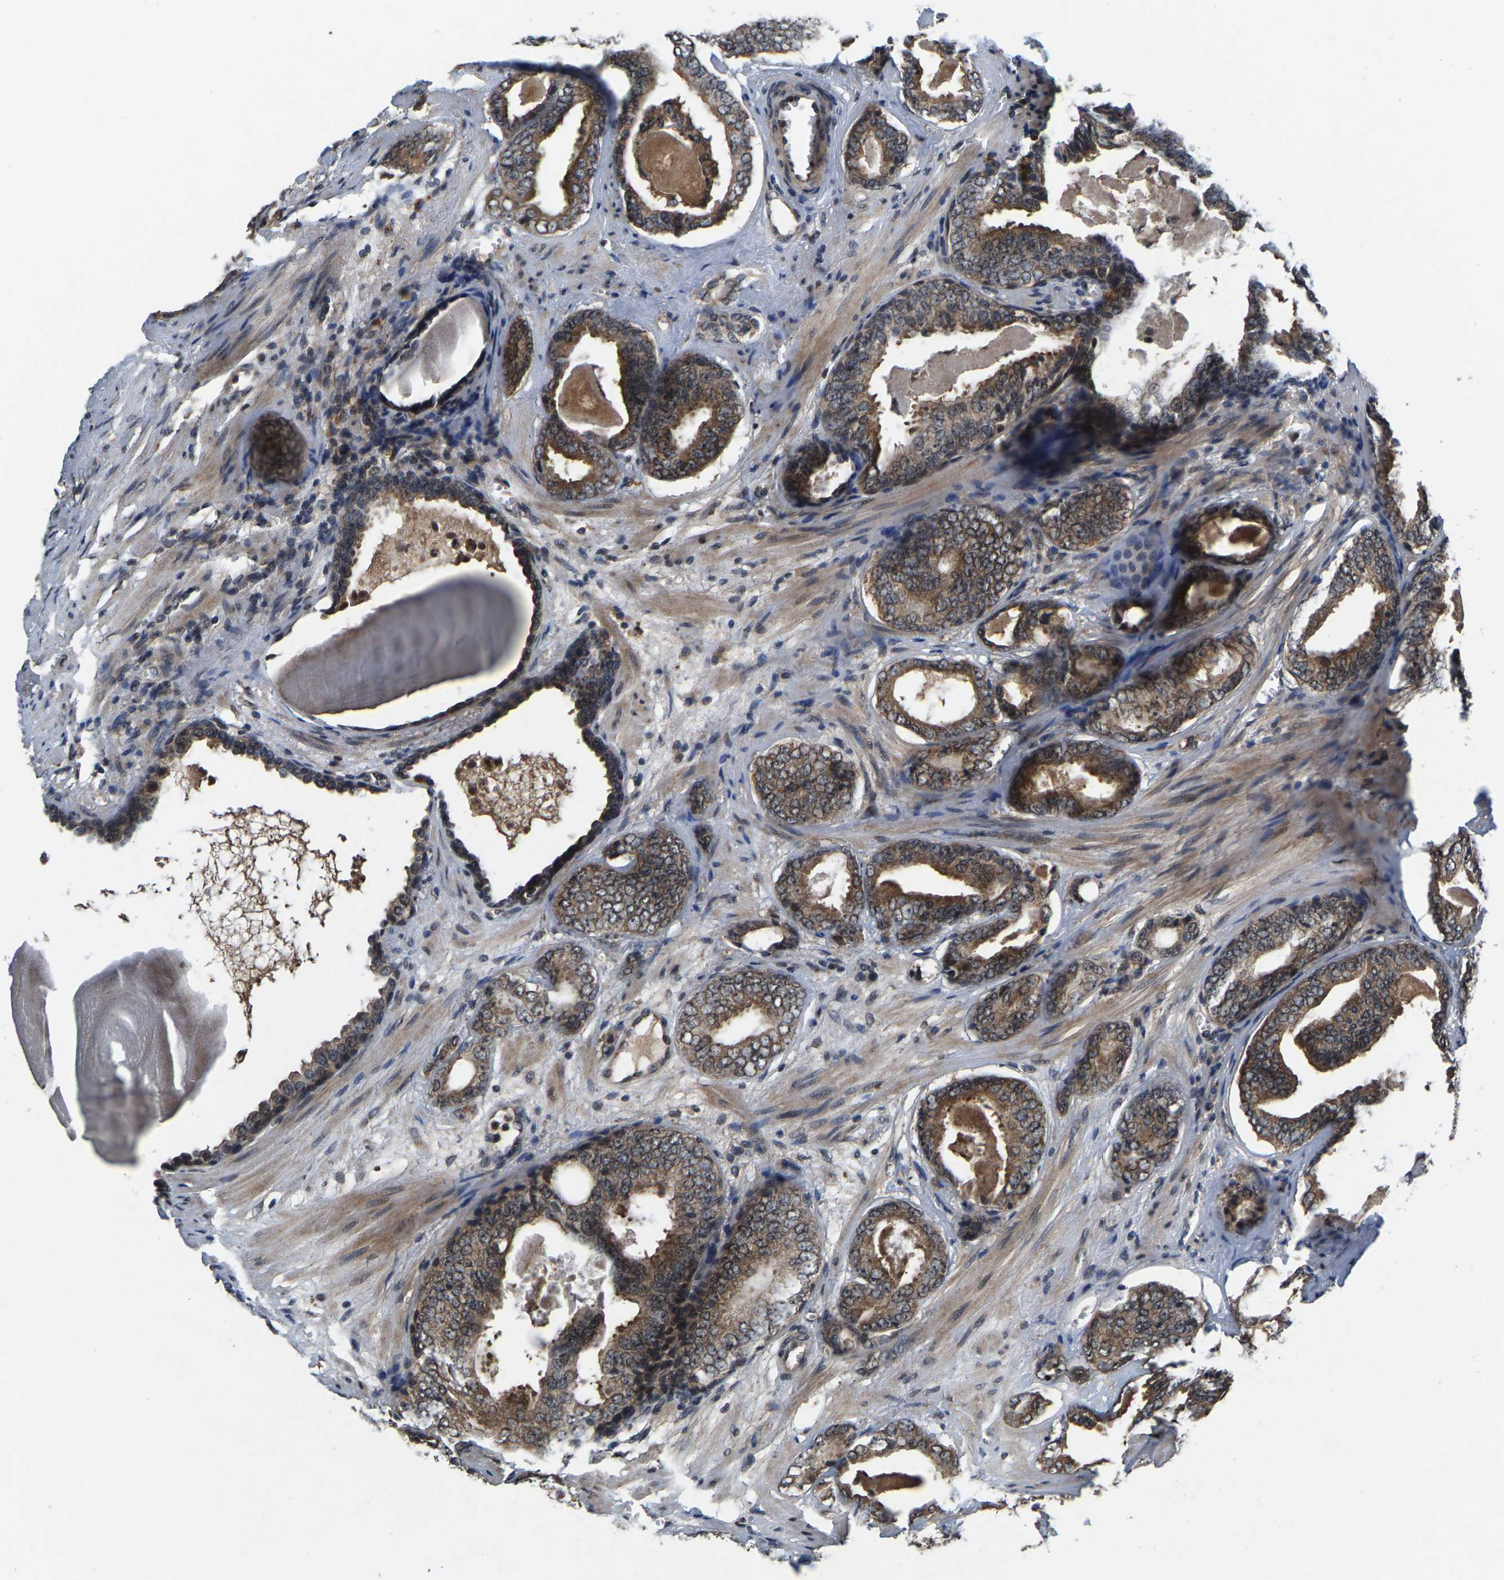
{"staining": {"intensity": "moderate", "quantity": ">75%", "location": "cytoplasmic/membranous"}, "tissue": "prostate cancer", "cell_type": "Tumor cells", "image_type": "cancer", "snomed": [{"axis": "morphology", "description": "Adenocarcinoma, Medium grade"}, {"axis": "topography", "description": "Prostate"}], "caption": "Immunohistochemical staining of human prostate medium-grade adenocarcinoma demonstrates moderate cytoplasmic/membranous protein expression in approximately >75% of tumor cells.", "gene": "HUWE1", "patient": {"sex": "male", "age": 79}}